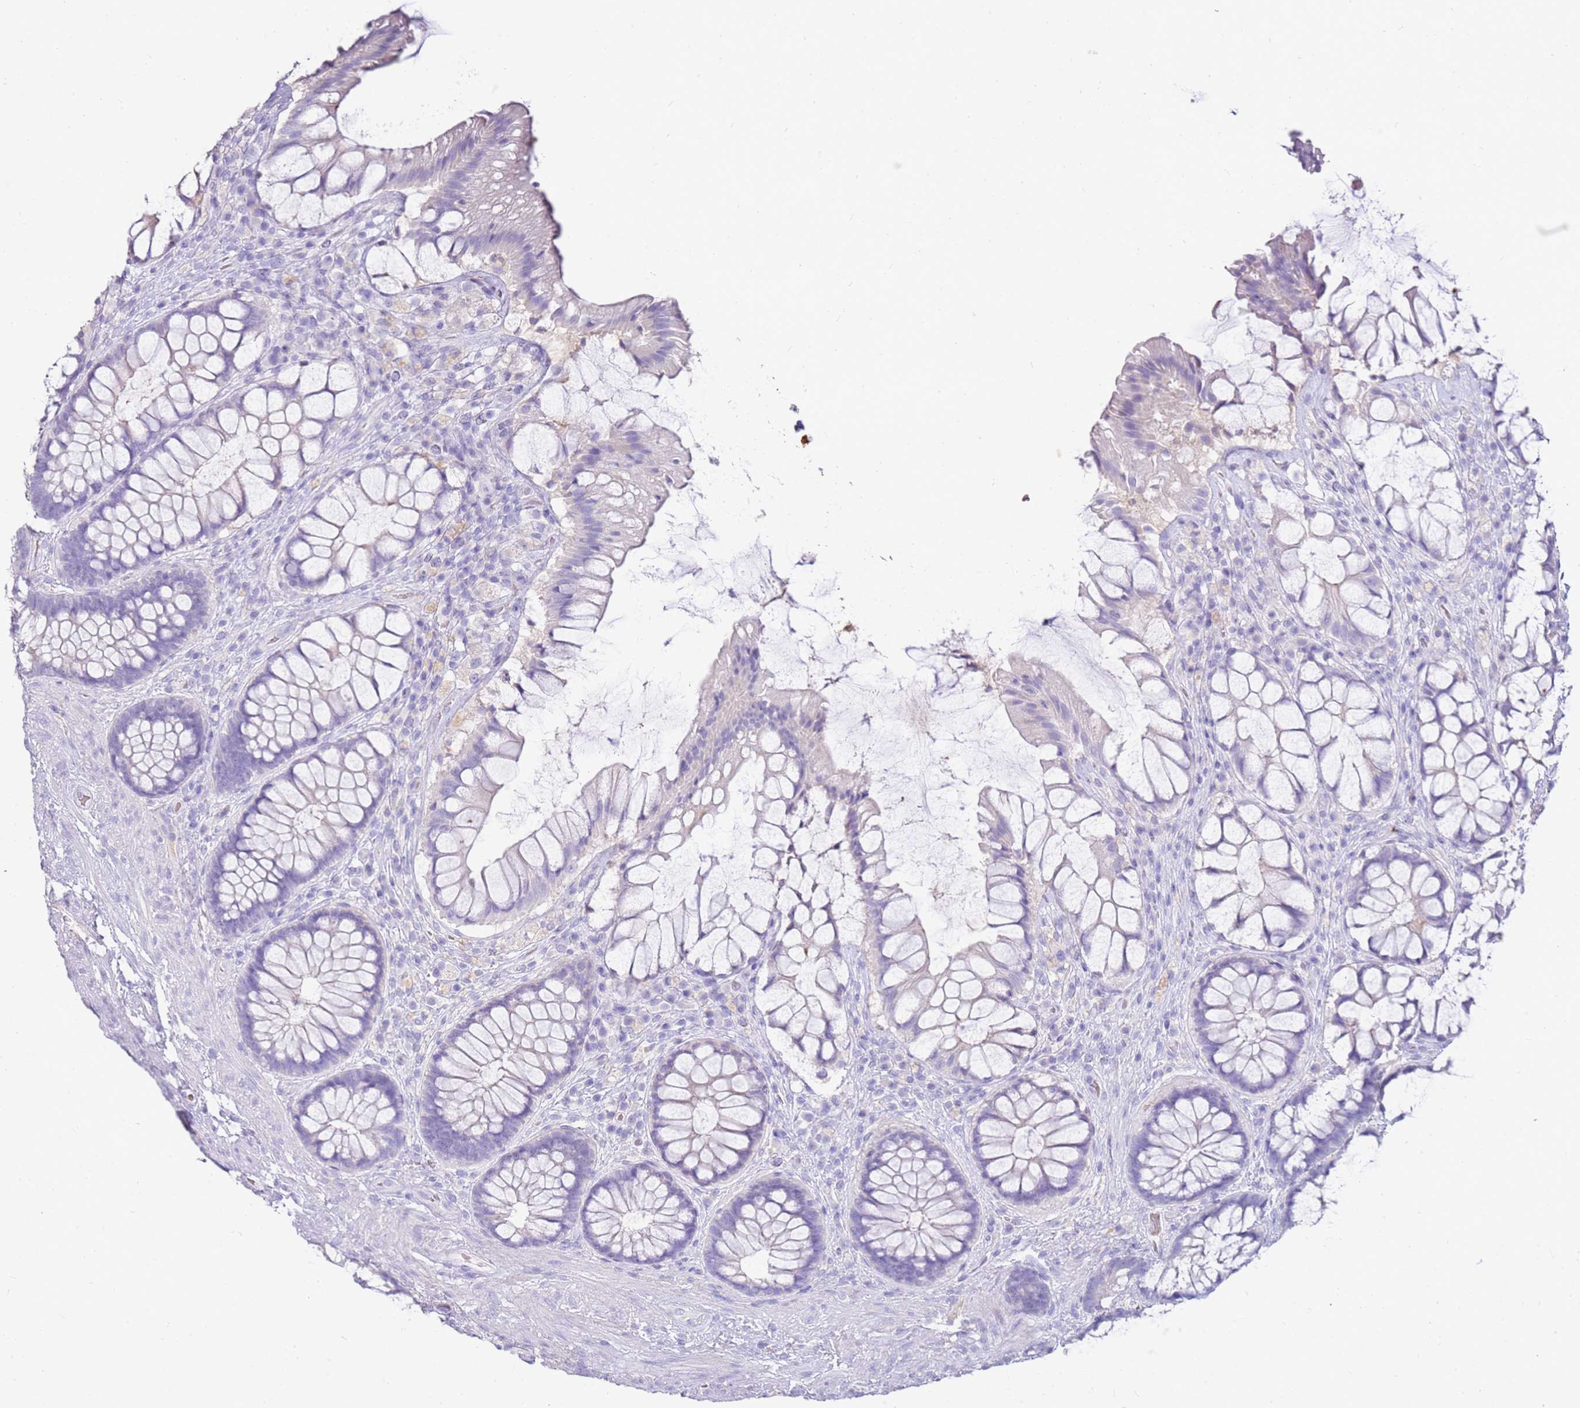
{"staining": {"intensity": "negative", "quantity": "none", "location": "none"}, "tissue": "rectum", "cell_type": "Glandular cells", "image_type": "normal", "snomed": [{"axis": "morphology", "description": "Normal tissue, NOS"}, {"axis": "topography", "description": "Rectum"}], "caption": "Immunohistochemistry (IHC) micrograph of unremarkable human rectum stained for a protein (brown), which demonstrates no expression in glandular cells.", "gene": "EVPLL", "patient": {"sex": "female", "age": 58}}